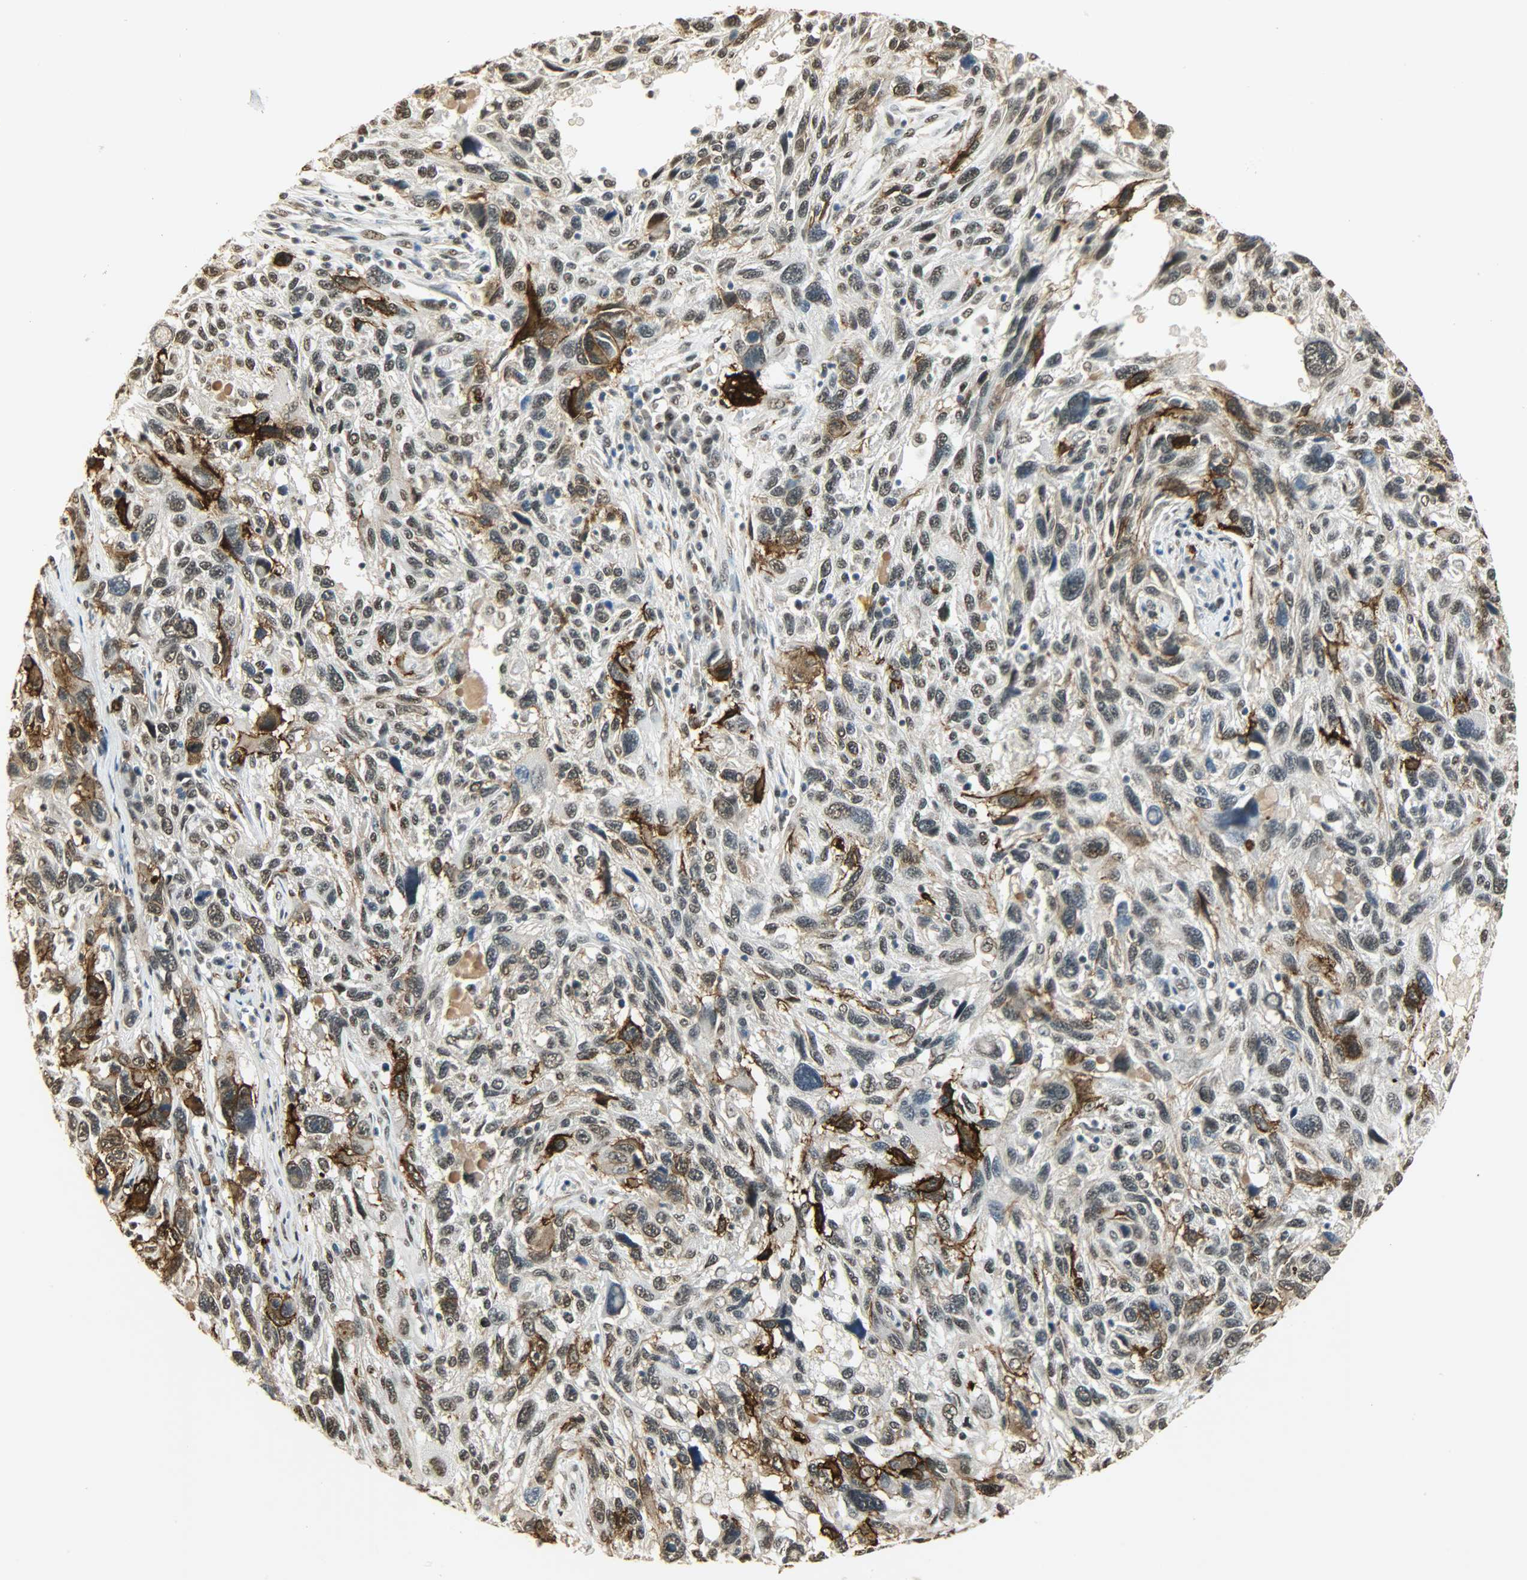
{"staining": {"intensity": "strong", "quantity": "<25%", "location": "cytoplasmic/membranous"}, "tissue": "melanoma", "cell_type": "Tumor cells", "image_type": "cancer", "snomed": [{"axis": "morphology", "description": "Malignant melanoma, NOS"}, {"axis": "topography", "description": "Skin"}], "caption": "Melanoma was stained to show a protein in brown. There is medium levels of strong cytoplasmic/membranous positivity in about <25% of tumor cells. Immunohistochemistry (ihc) stains the protein of interest in brown and the nuclei are stained blue.", "gene": "NGFR", "patient": {"sex": "male", "age": 53}}